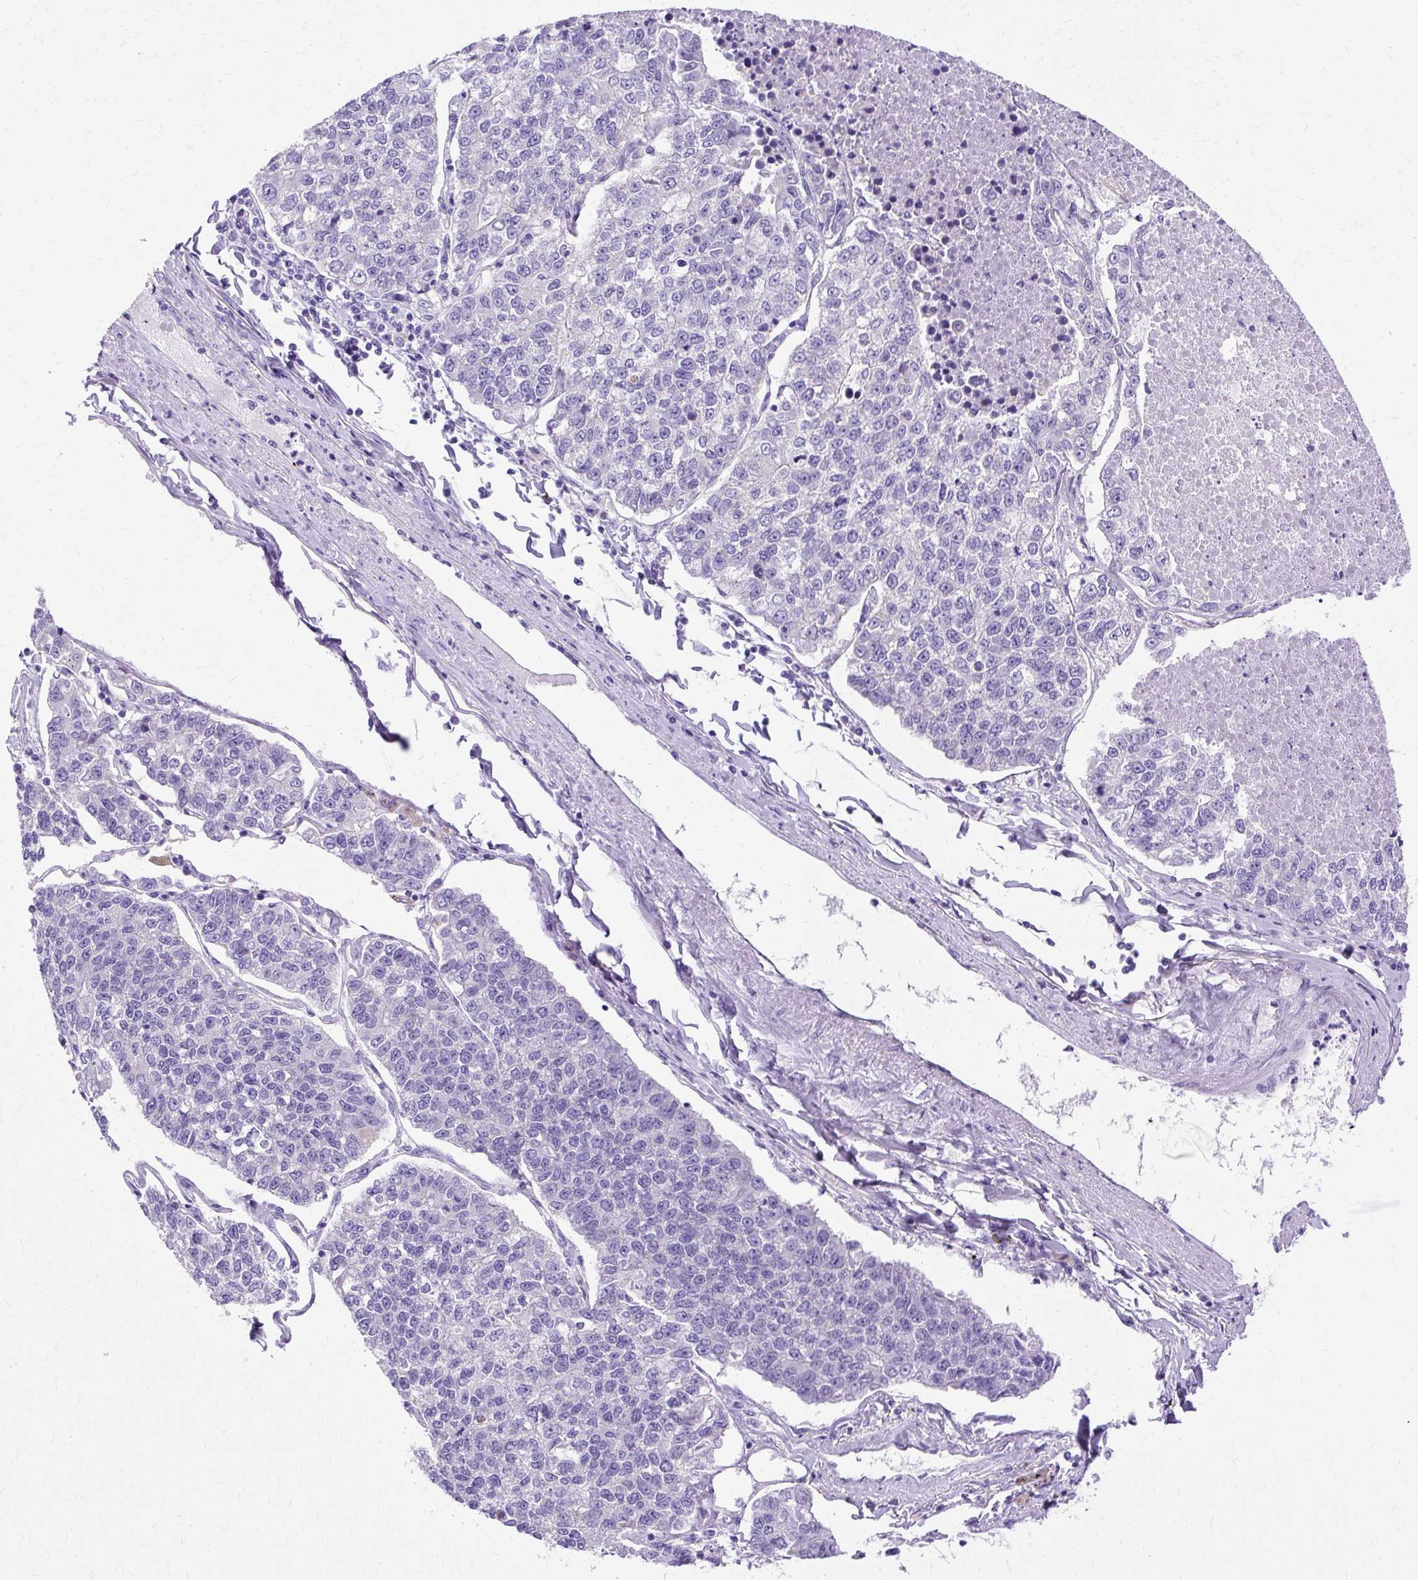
{"staining": {"intensity": "negative", "quantity": "none", "location": "none"}, "tissue": "lung cancer", "cell_type": "Tumor cells", "image_type": "cancer", "snomed": [{"axis": "morphology", "description": "Adenocarcinoma, NOS"}, {"axis": "topography", "description": "Lung"}], "caption": "A photomicrograph of human lung cancer is negative for staining in tumor cells.", "gene": "MYO6", "patient": {"sex": "male", "age": 49}}